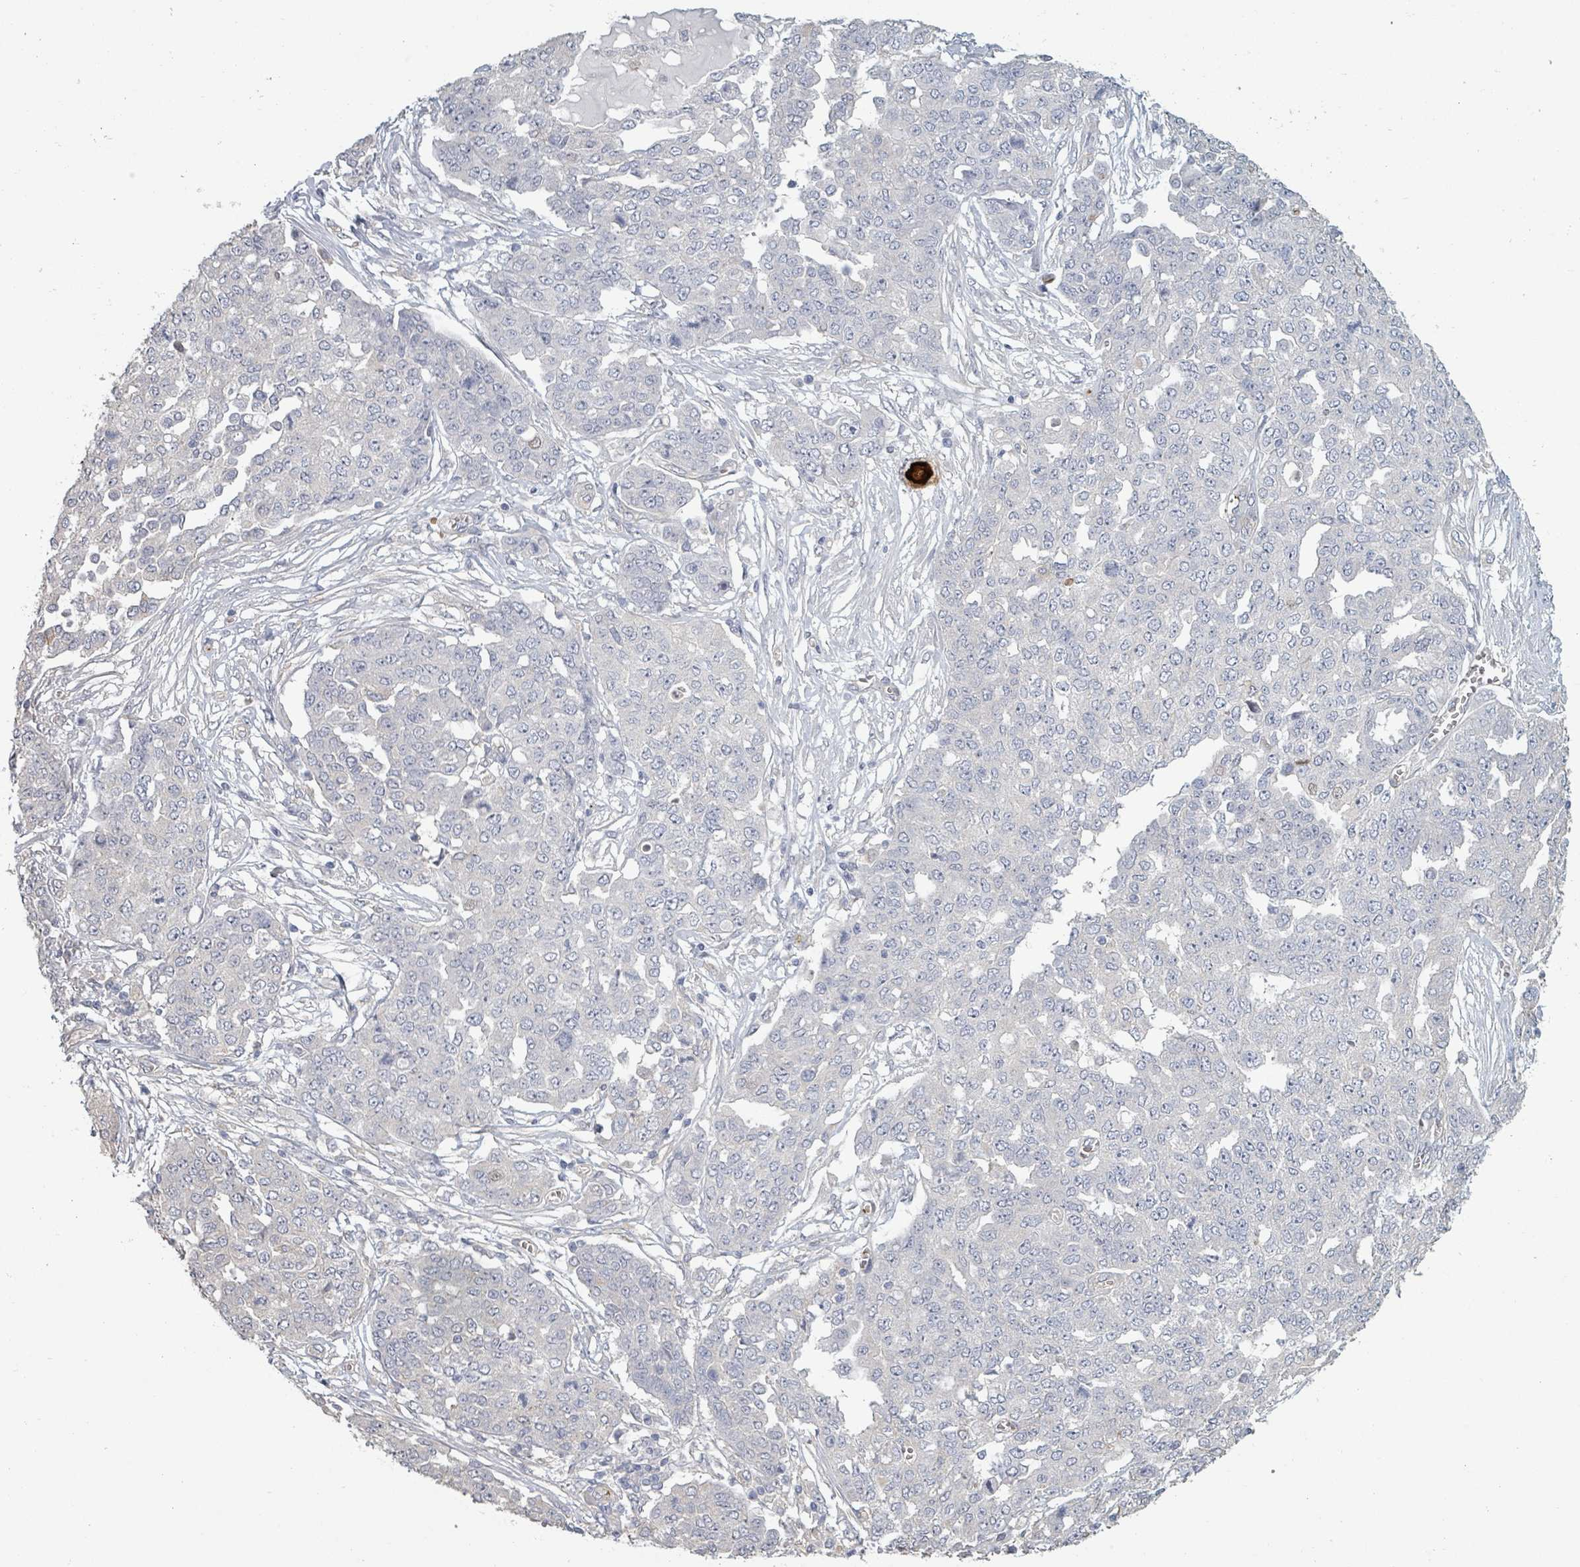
{"staining": {"intensity": "negative", "quantity": "none", "location": "none"}, "tissue": "ovarian cancer", "cell_type": "Tumor cells", "image_type": "cancer", "snomed": [{"axis": "morphology", "description": "Cystadenocarcinoma, serous, NOS"}, {"axis": "topography", "description": "Soft tissue"}, {"axis": "topography", "description": "Ovary"}], "caption": "Tumor cells are negative for brown protein staining in ovarian serous cystadenocarcinoma.", "gene": "PLAUR", "patient": {"sex": "female", "age": 57}}